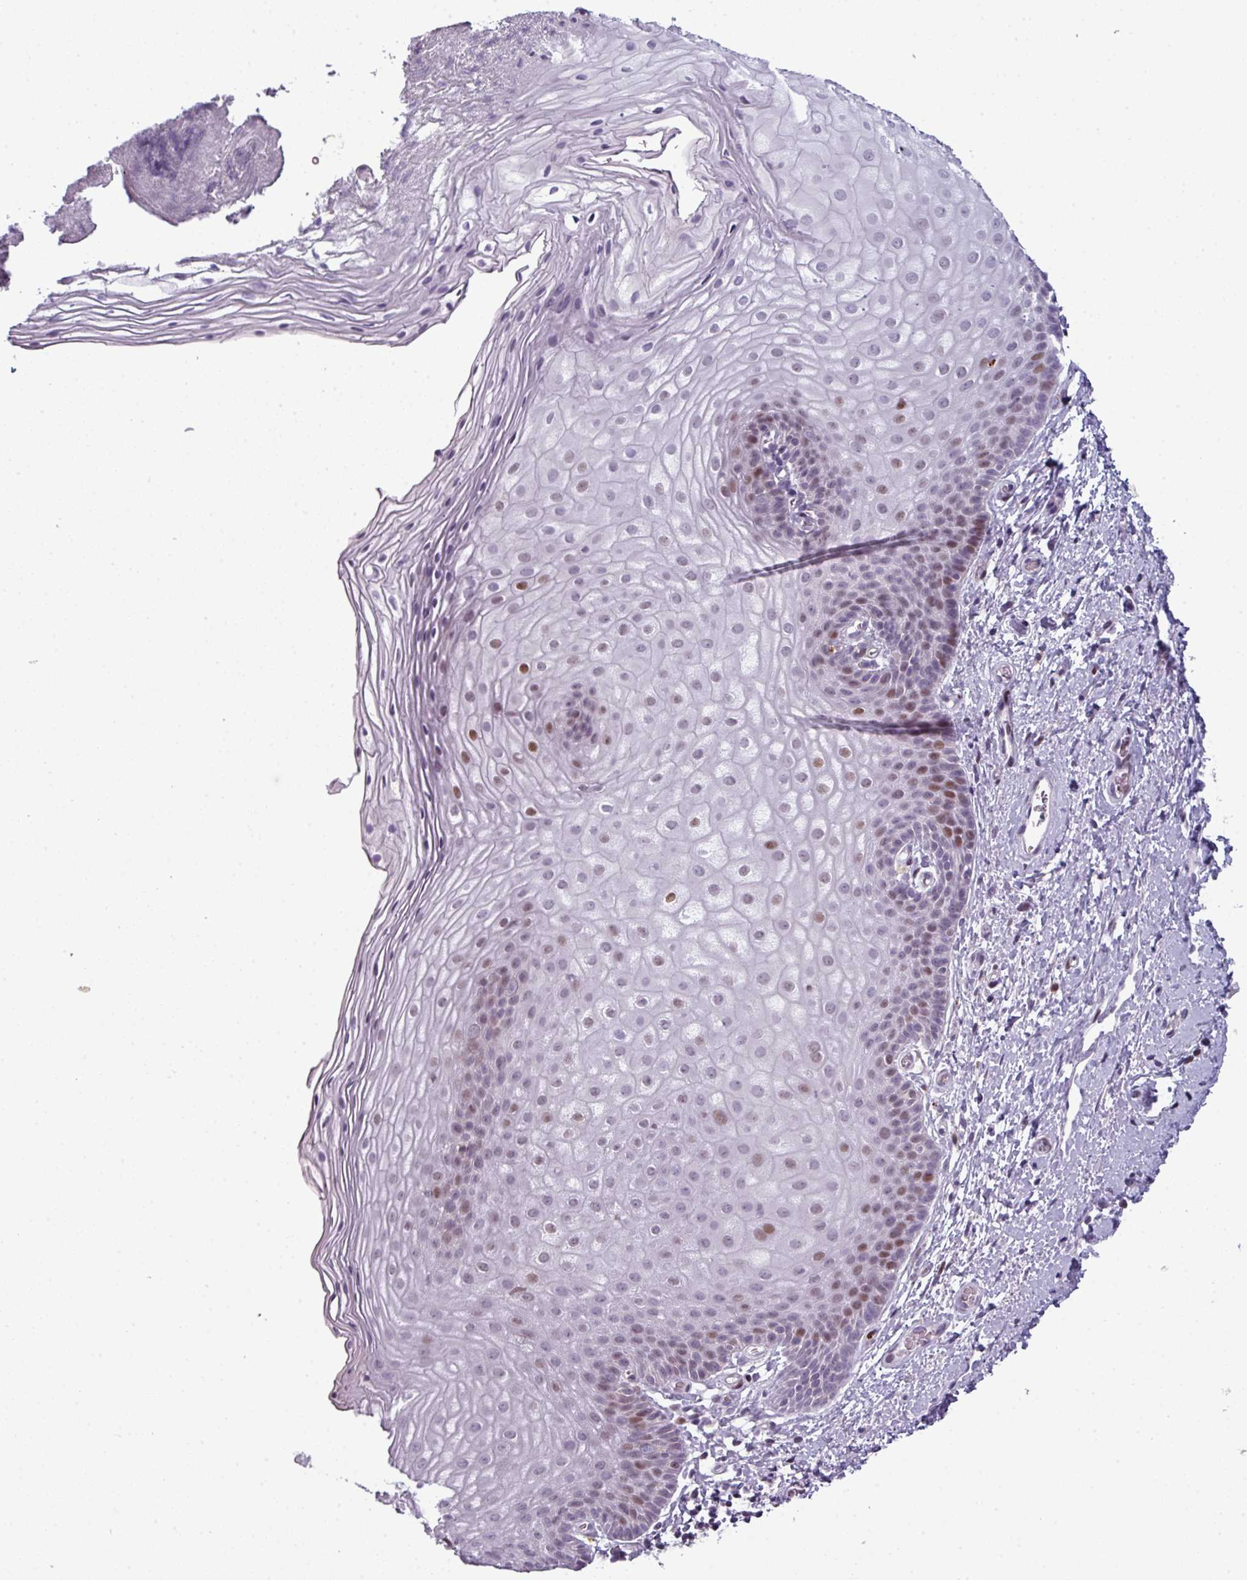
{"staining": {"intensity": "moderate", "quantity": "<25%", "location": "nuclear"}, "tissue": "skin", "cell_type": "Epidermal cells", "image_type": "normal", "snomed": [{"axis": "morphology", "description": "Normal tissue, NOS"}, {"axis": "topography", "description": "Anal"}], "caption": "The micrograph reveals immunohistochemical staining of unremarkable skin. There is moderate nuclear staining is present in approximately <25% of epidermal cells. (DAB IHC with brightfield microscopy, high magnification).", "gene": "TMEFF1", "patient": {"sex": "female", "age": 40}}